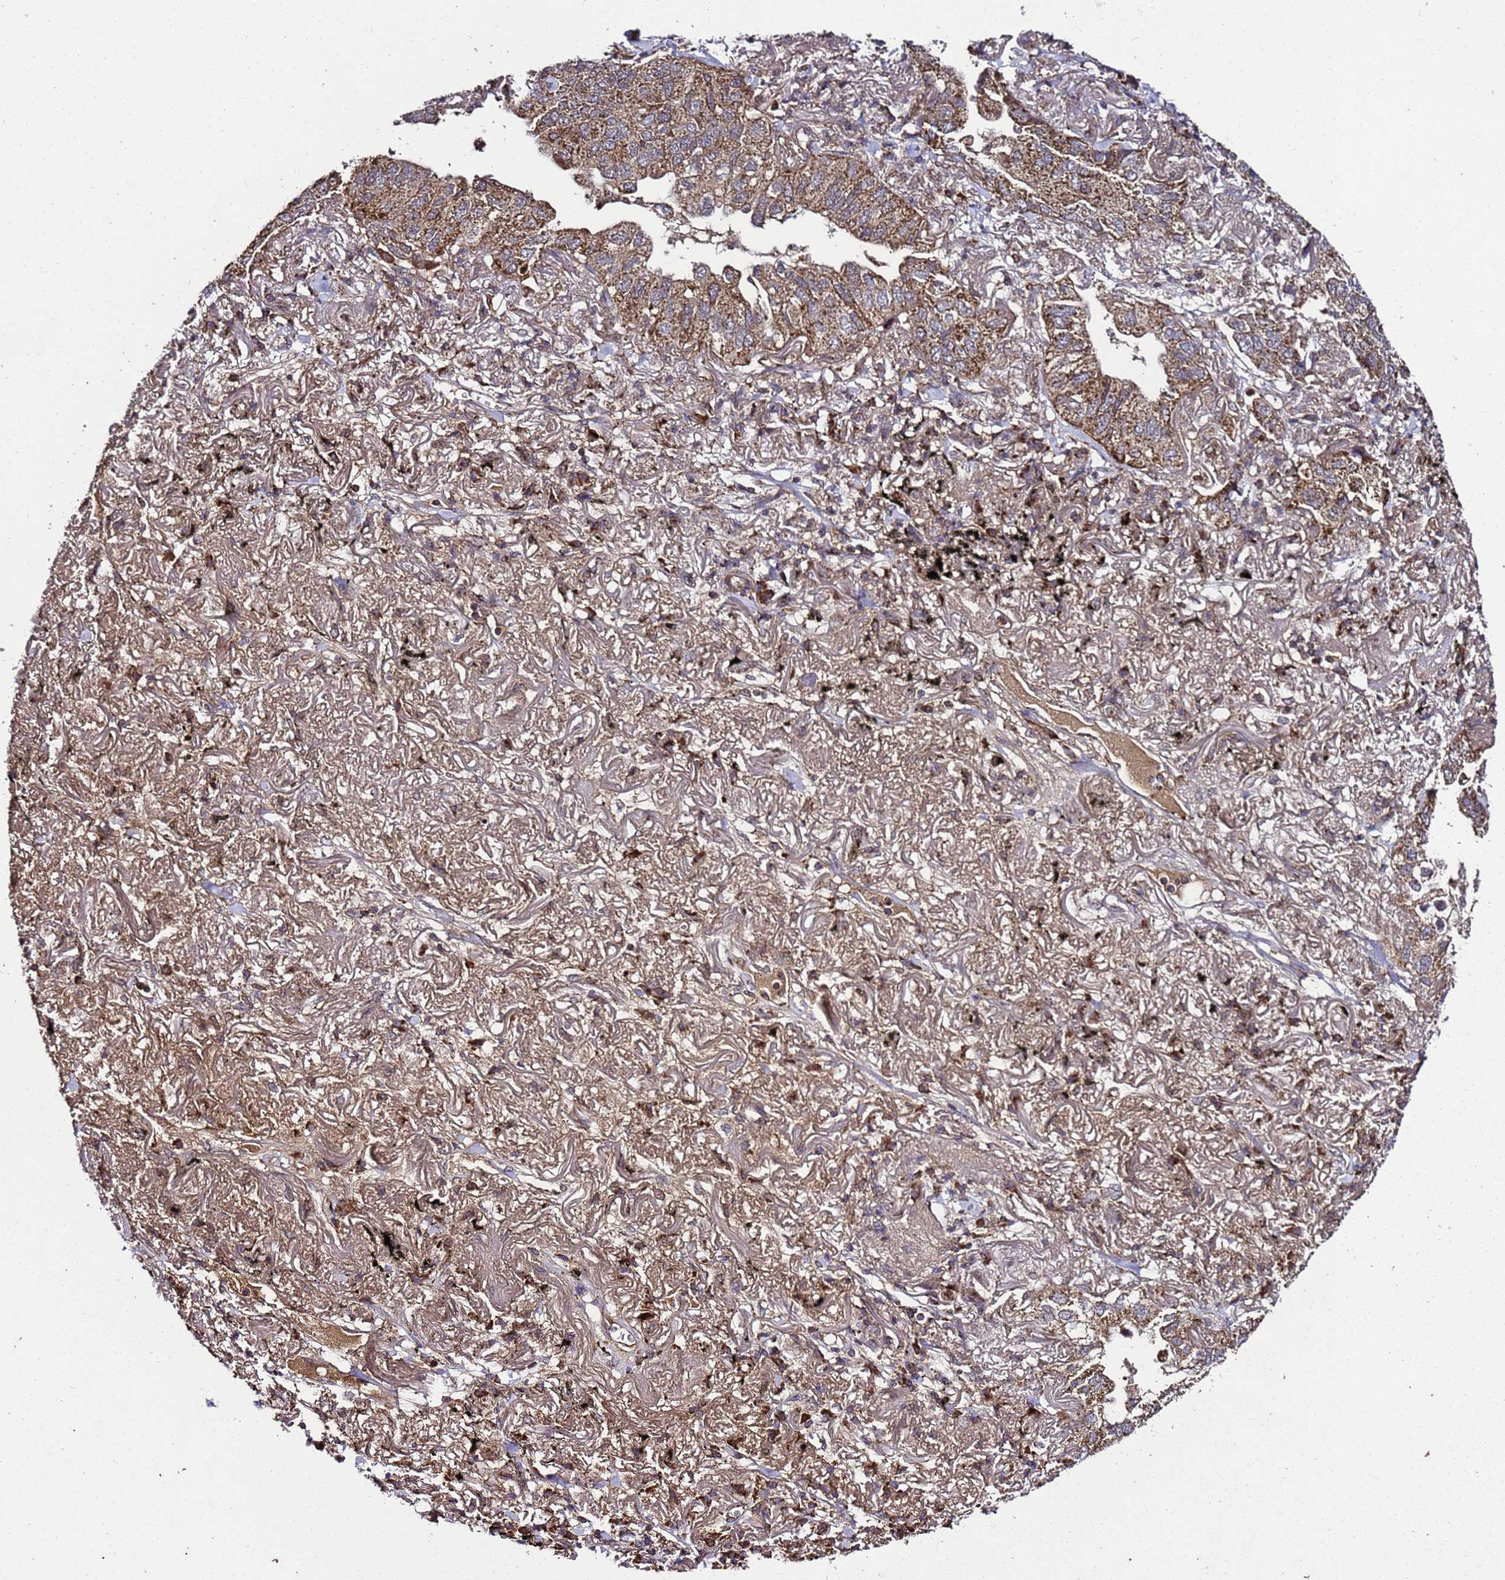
{"staining": {"intensity": "moderate", "quantity": ">75%", "location": "cytoplasmic/membranous"}, "tissue": "lung cancer", "cell_type": "Tumor cells", "image_type": "cancer", "snomed": [{"axis": "morphology", "description": "Adenocarcinoma, NOS"}, {"axis": "topography", "description": "Lung"}], "caption": "Lung cancer stained with a protein marker demonstrates moderate staining in tumor cells.", "gene": "HSPBAP1", "patient": {"sex": "male", "age": 65}}